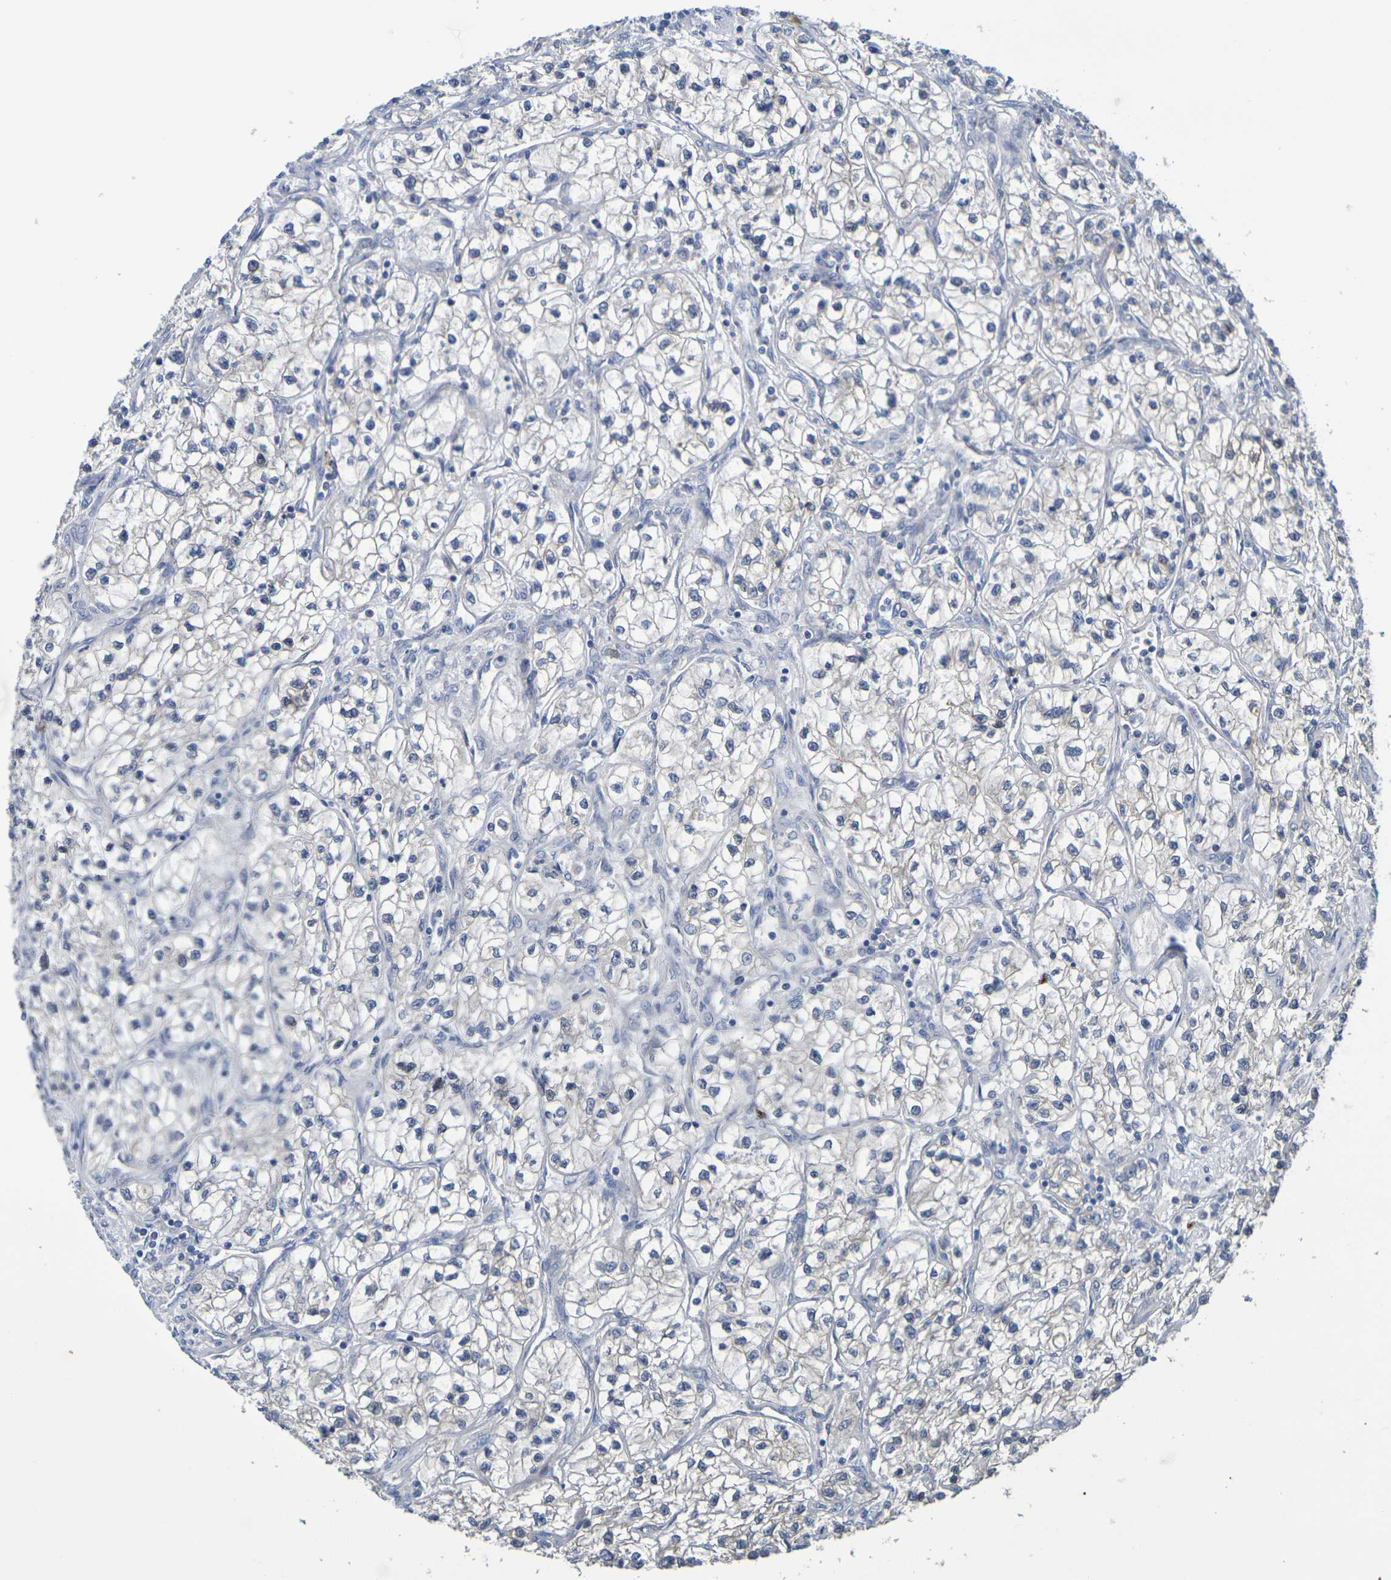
{"staining": {"intensity": "negative", "quantity": "none", "location": "none"}, "tissue": "renal cancer", "cell_type": "Tumor cells", "image_type": "cancer", "snomed": [{"axis": "morphology", "description": "Adenocarcinoma, NOS"}, {"axis": "topography", "description": "Kidney"}], "caption": "Renal adenocarcinoma was stained to show a protein in brown. There is no significant expression in tumor cells. Nuclei are stained in blue.", "gene": "SDC4", "patient": {"sex": "female", "age": 57}}